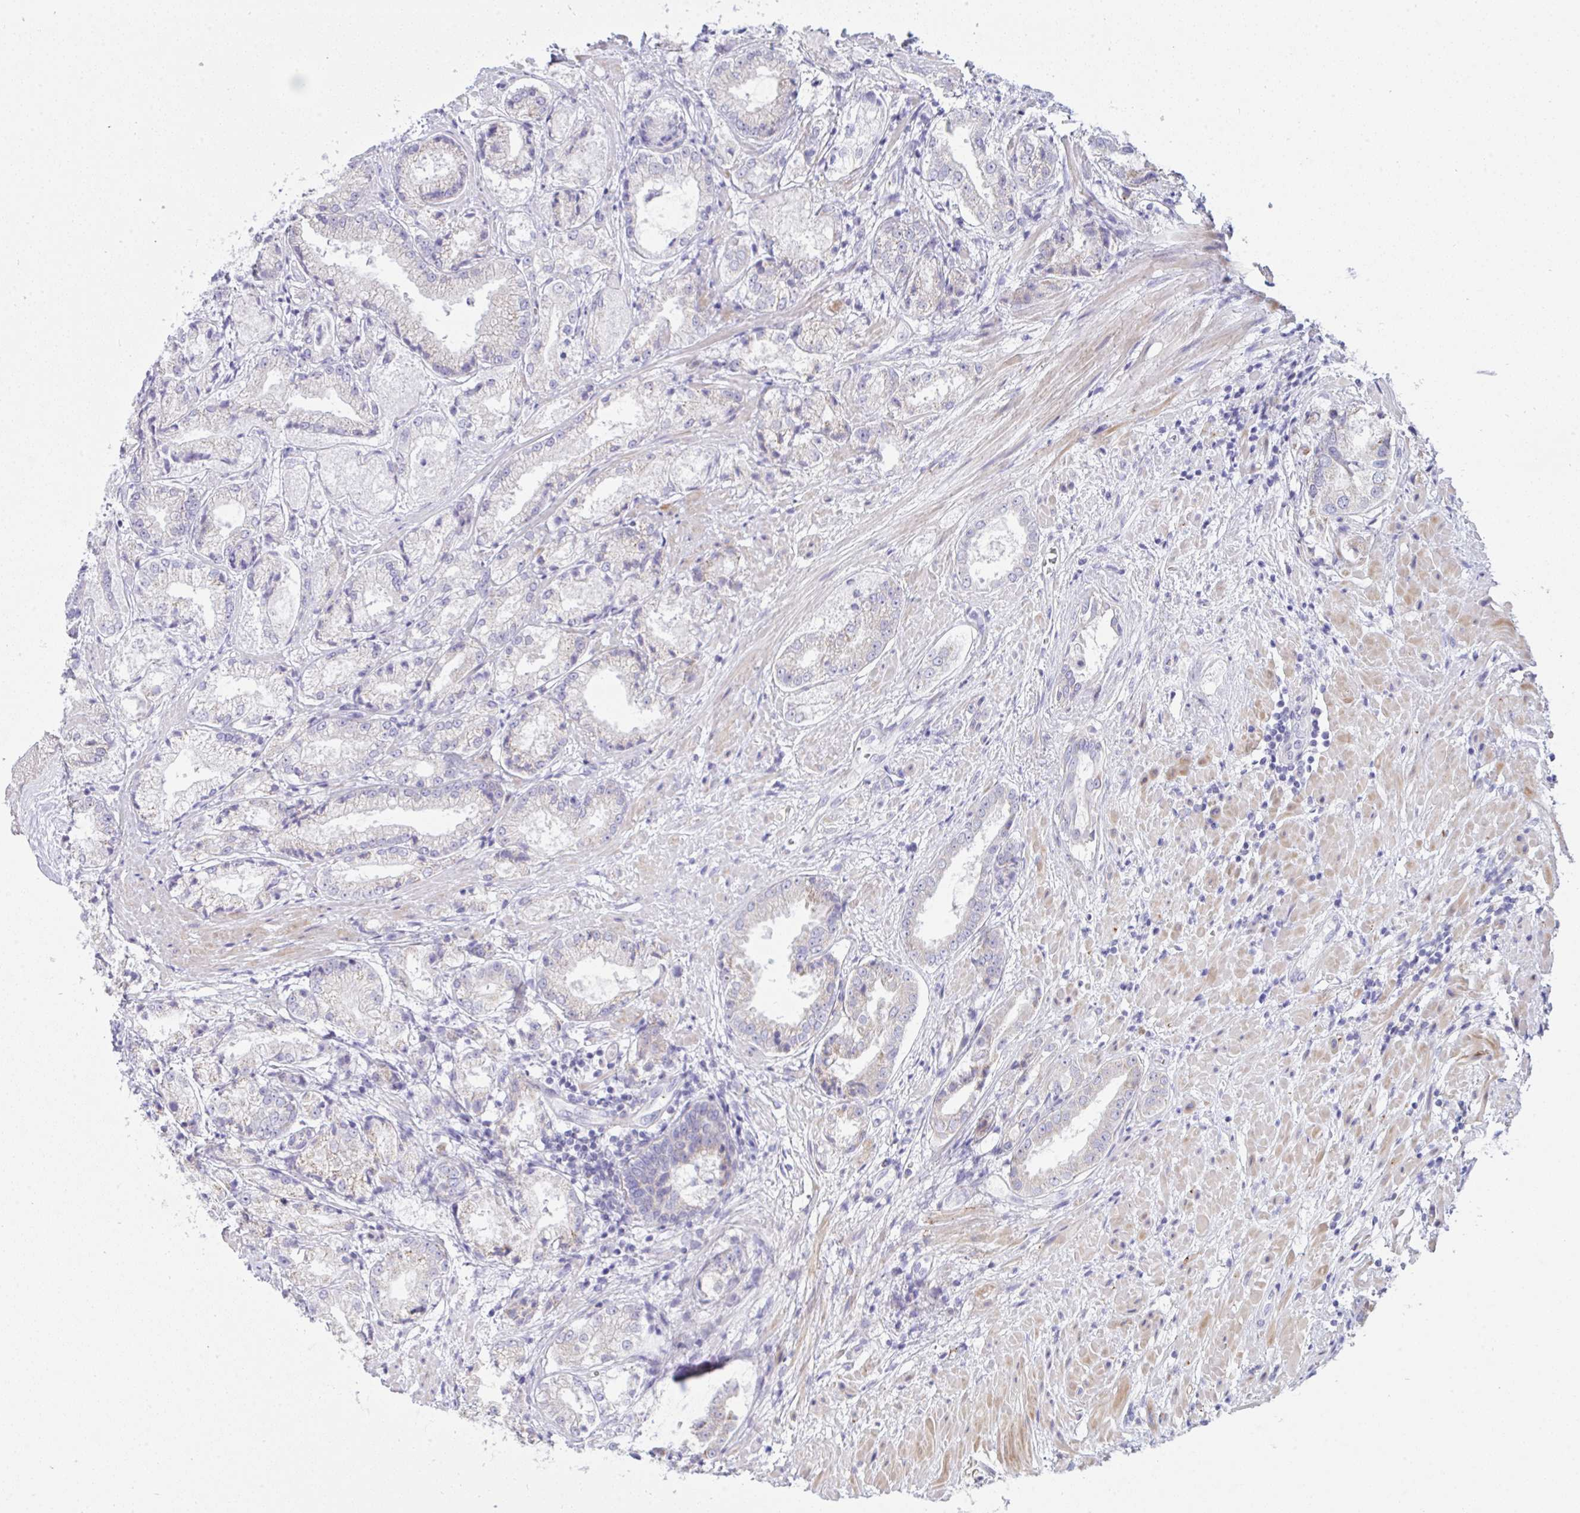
{"staining": {"intensity": "moderate", "quantity": "<25%", "location": "cytoplasmic/membranous"}, "tissue": "prostate cancer", "cell_type": "Tumor cells", "image_type": "cancer", "snomed": [{"axis": "morphology", "description": "Adenocarcinoma, High grade"}, {"axis": "topography", "description": "Prostate"}], "caption": "The micrograph exhibits staining of prostate cancer (adenocarcinoma (high-grade)), revealing moderate cytoplasmic/membranous protein staining (brown color) within tumor cells.", "gene": "NTN1", "patient": {"sex": "male", "age": 61}}